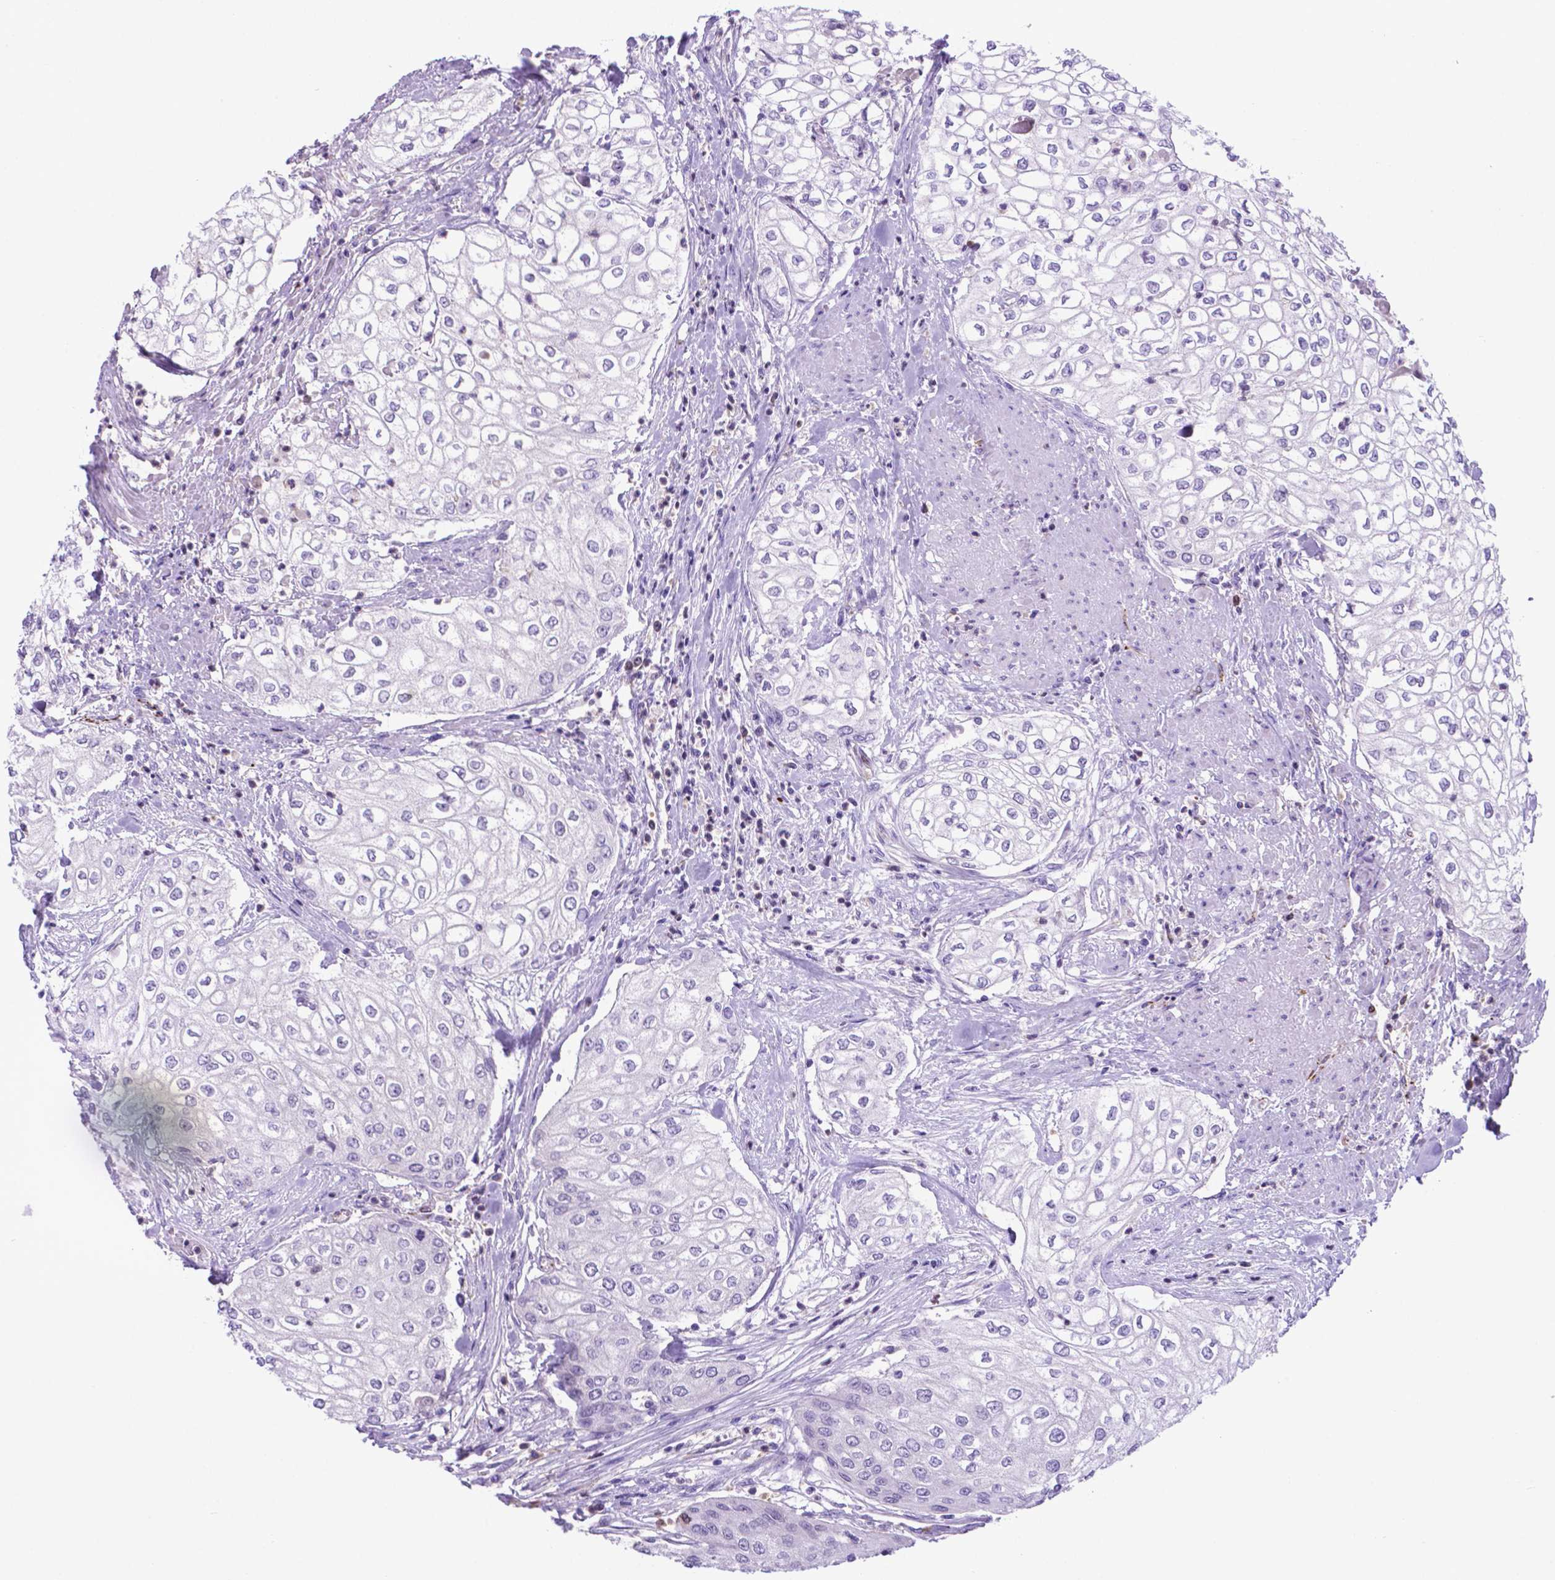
{"staining": {"intensity": "negative", "quantity": "none", "location": "none"}, "tissue": "urothelial cancer", "cell_type": "Tumor cells", "image_type": "cancer", "snomed": [{"axis": "morphology", "description": "Urothelial carcinoma, High grade"}, {"axis": "topography", "description": "Urinary bladder"}], "caption": "High magnification brightfield microscopy of urothelial cancer stained with DAB (3,3'-diaminobenzidine) (brown) and counterstained with hematoxylin (blue): tumor cells show no significant expression.", "gene": "LZTR1", "patient": {"sex": "male", "age": 62}}